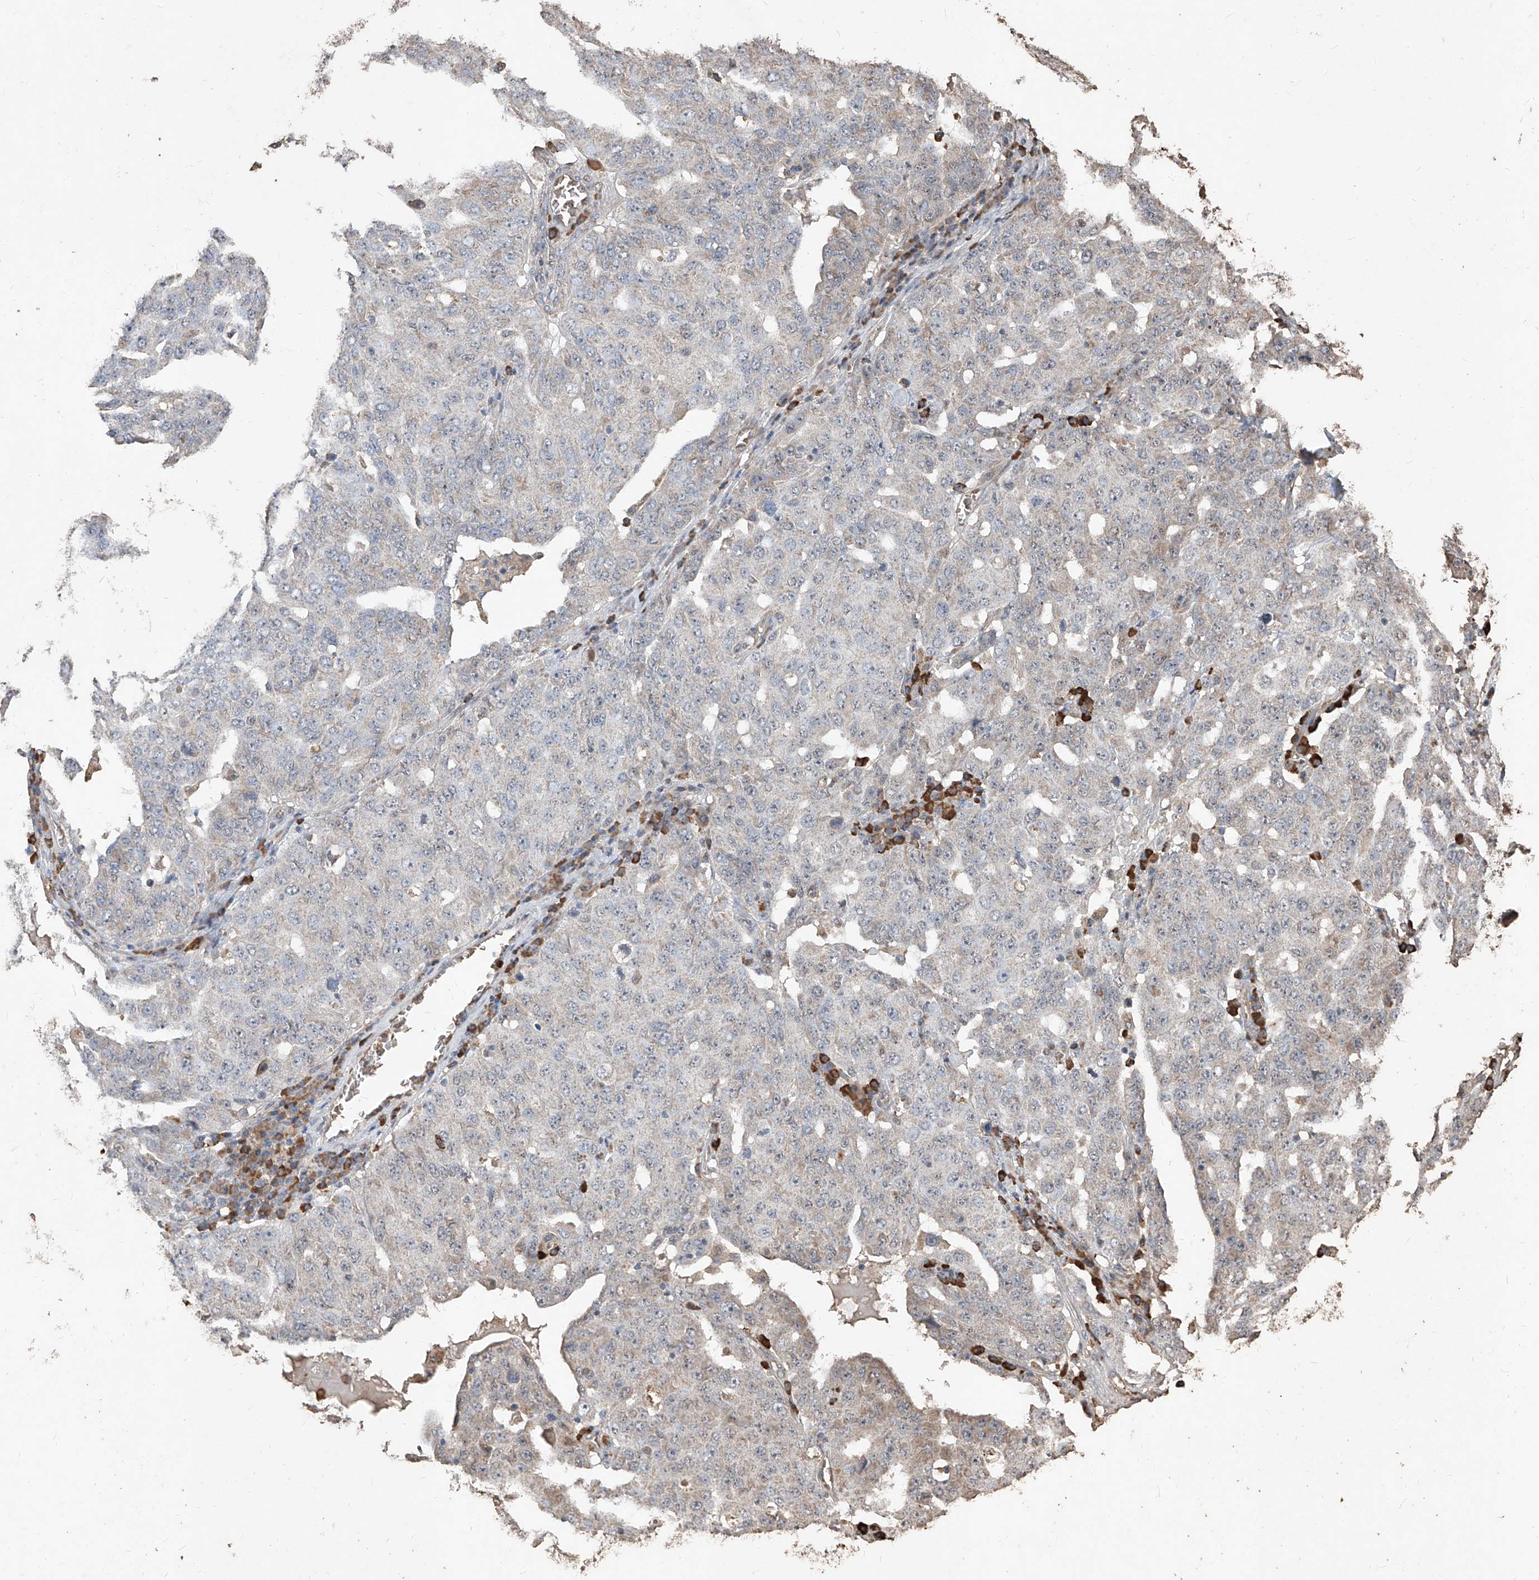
{"staining": {"intensity": "negative", "quantity": "none", "location": "none"}, "tissue": "ovarian cancer", "cell_type": "Tumor cells", "image_type": "cancer", "snomed": [{"axis": "morphology", "description": "Carcinoma, endometroid"}, {"axis": "topography", "description": "Ovary"}], "caption": "A high-resolution micrograph shows IHC staining of endometroid carcinoma (ovarian), which displays no significant positivity in tumor cells. (DAB (3,3'-diaminobenzidine) IHC visualized using brightfield microscopy, high magnification).", "gene": "EML1", "patient": {"sex": "female", "age": 62}}